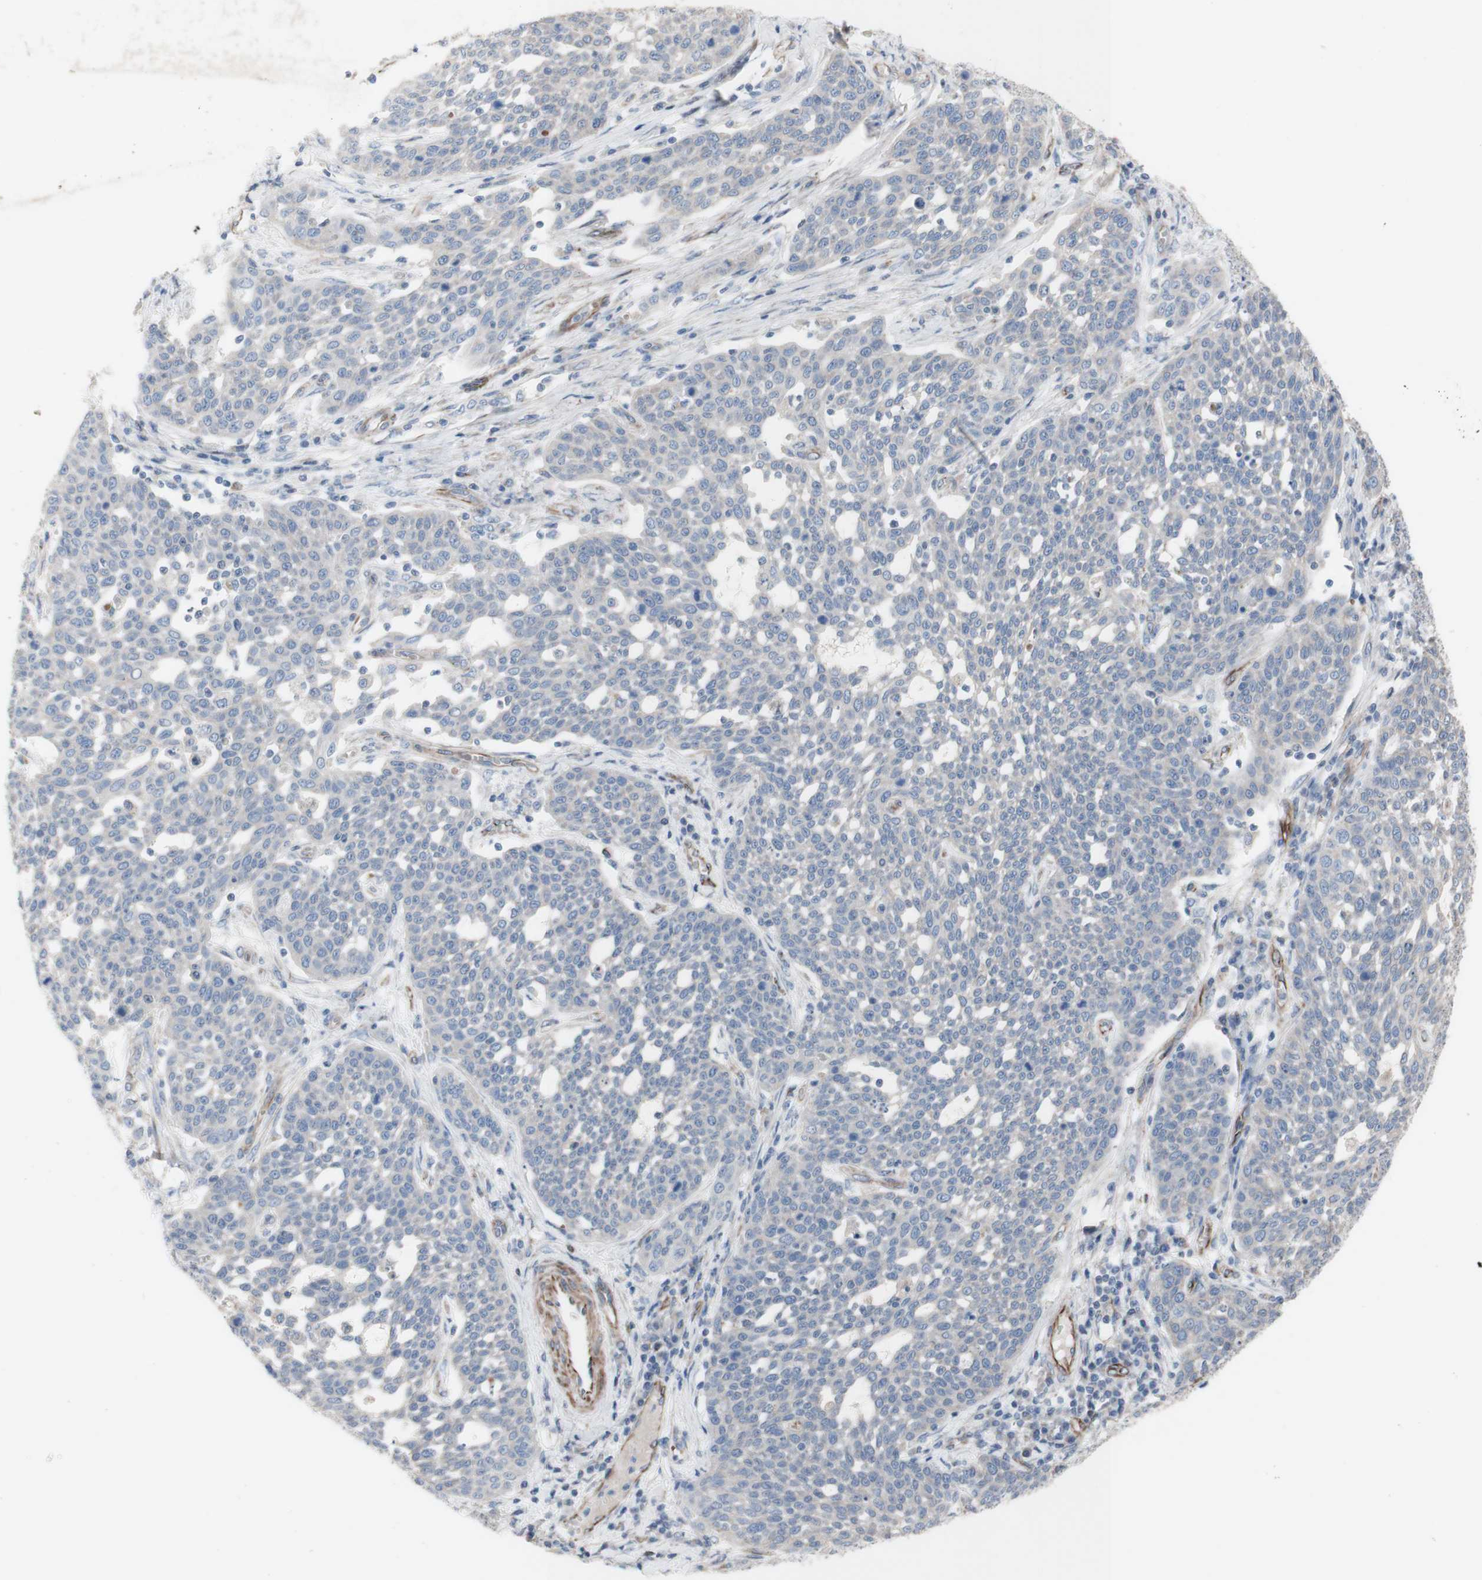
{"staining": {"intensity": "negative", "quantity": "none", "location": "none"}, "tissue": "cervical cancer", "cell_type": "Tumor cells", "image_type": "cancer", "snomed": [{"axis": "morphology", "description": "Squamous cell carcinoma, NOS"}, {"axis": "topography", "description": "Cervix"}], "caption": "This image is of cervical cancer stained with IHC to label a protein in brown with the nuclei are counter-stained blue. There is no staining in tumor cells.", "gene": "AGPAT5", "patient": {"sex": "female", "age": 34}}